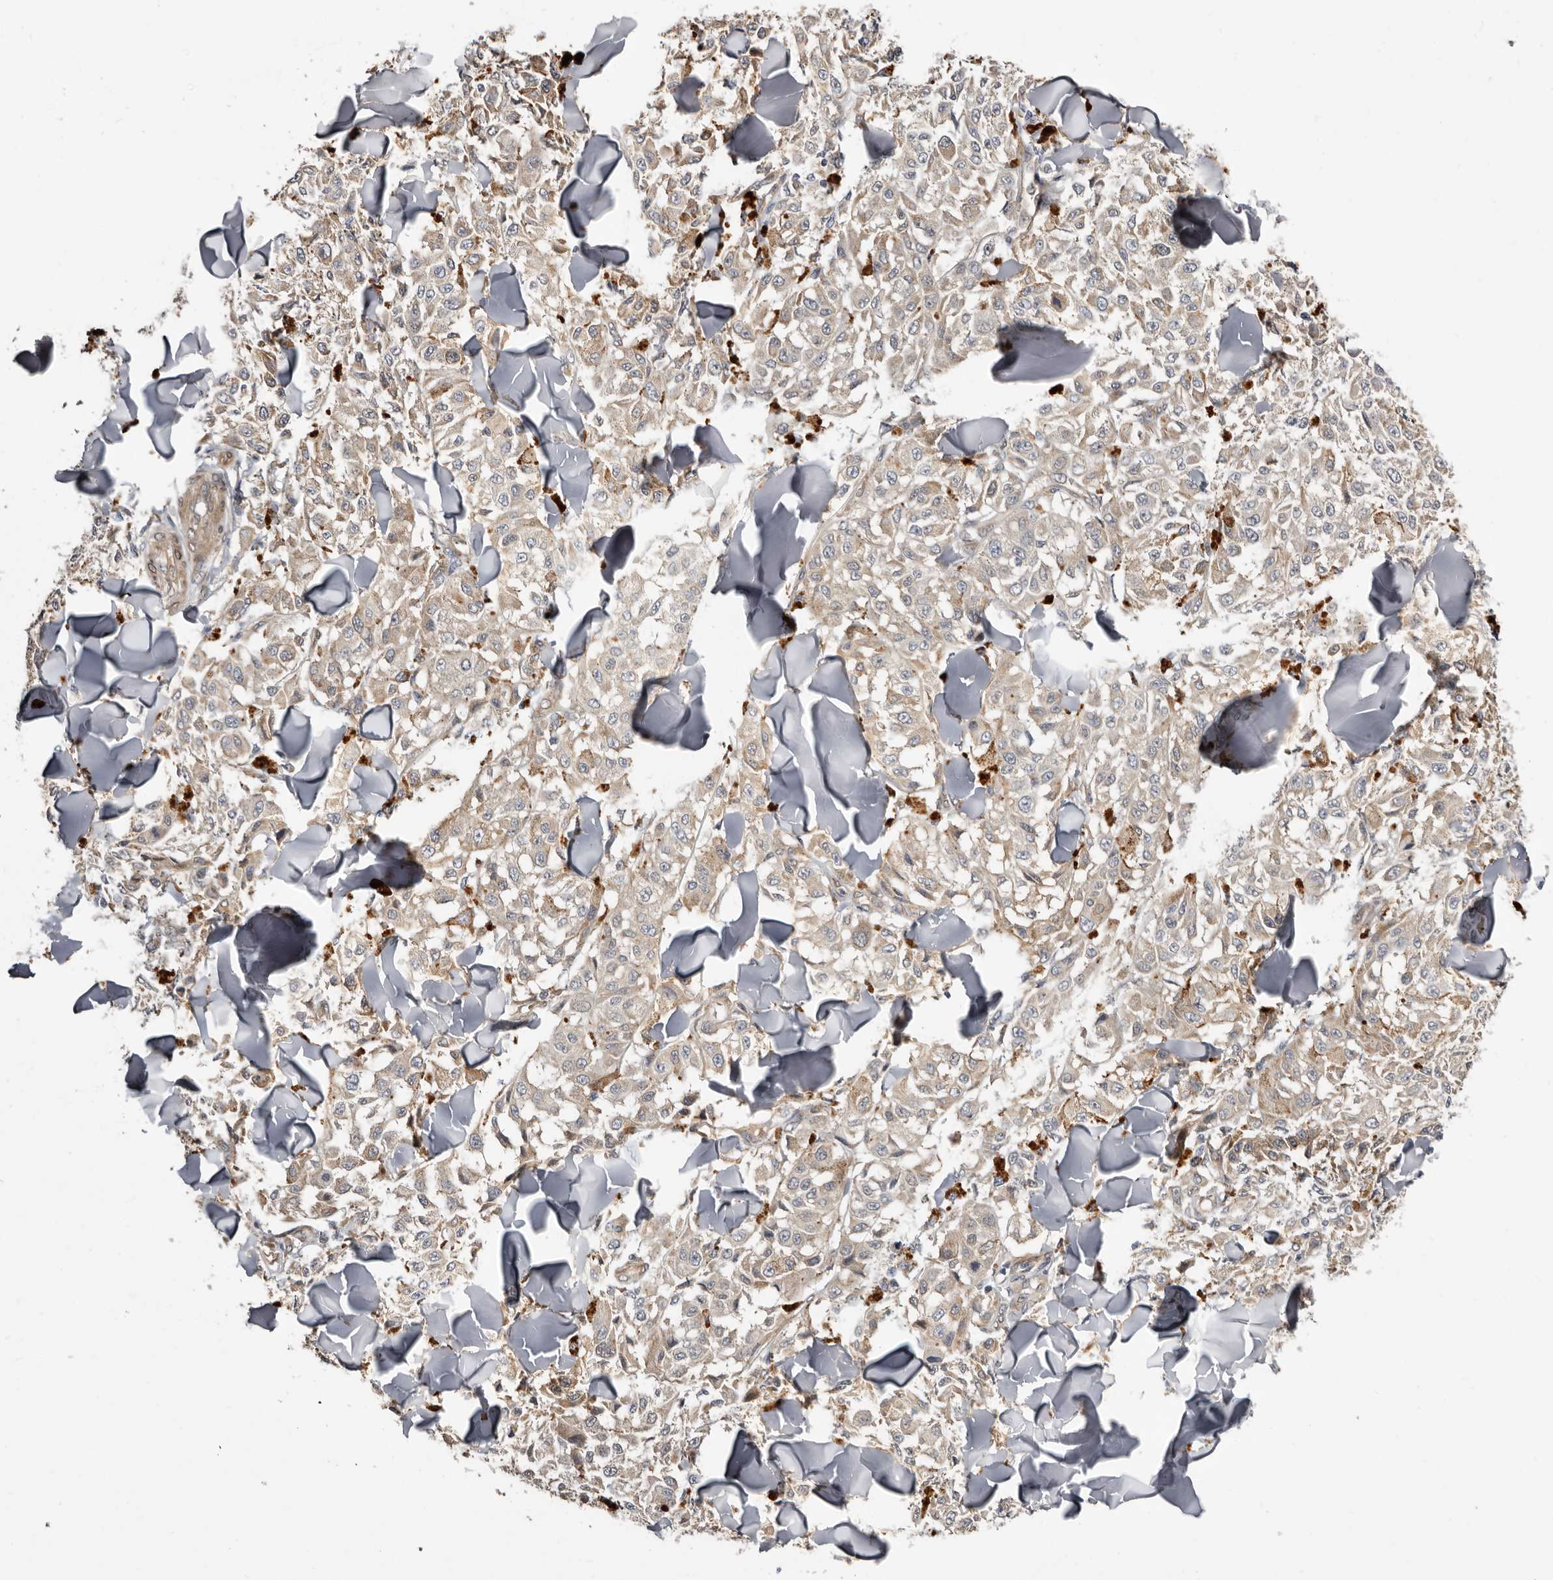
{"staining": {"intensity": "weak", "quantity": "25%-75%", "location": "cytoplasmic/membranous"}, "tissue": "melanoma", "cell_type": "Tumor cells", "image_type": "cancer", "snomed": [{"axis": "morphology", "description": "Malignant melanoma, NOS"}, {"axis": "topography", "description": "Skin"}], "caption": "Protein staining of melanoma tissue displays weak cytoplasmic/membranous positivity in approximately 25%-75% of tumor cells. (Stains: DAB (3,3'-diaminobenzidine) in brown, nuclei in blue, Microscopy: brightfield microscopy at high magnification).", "gene": "SBDS", "patient": {"sex": "female", "age": 64}}